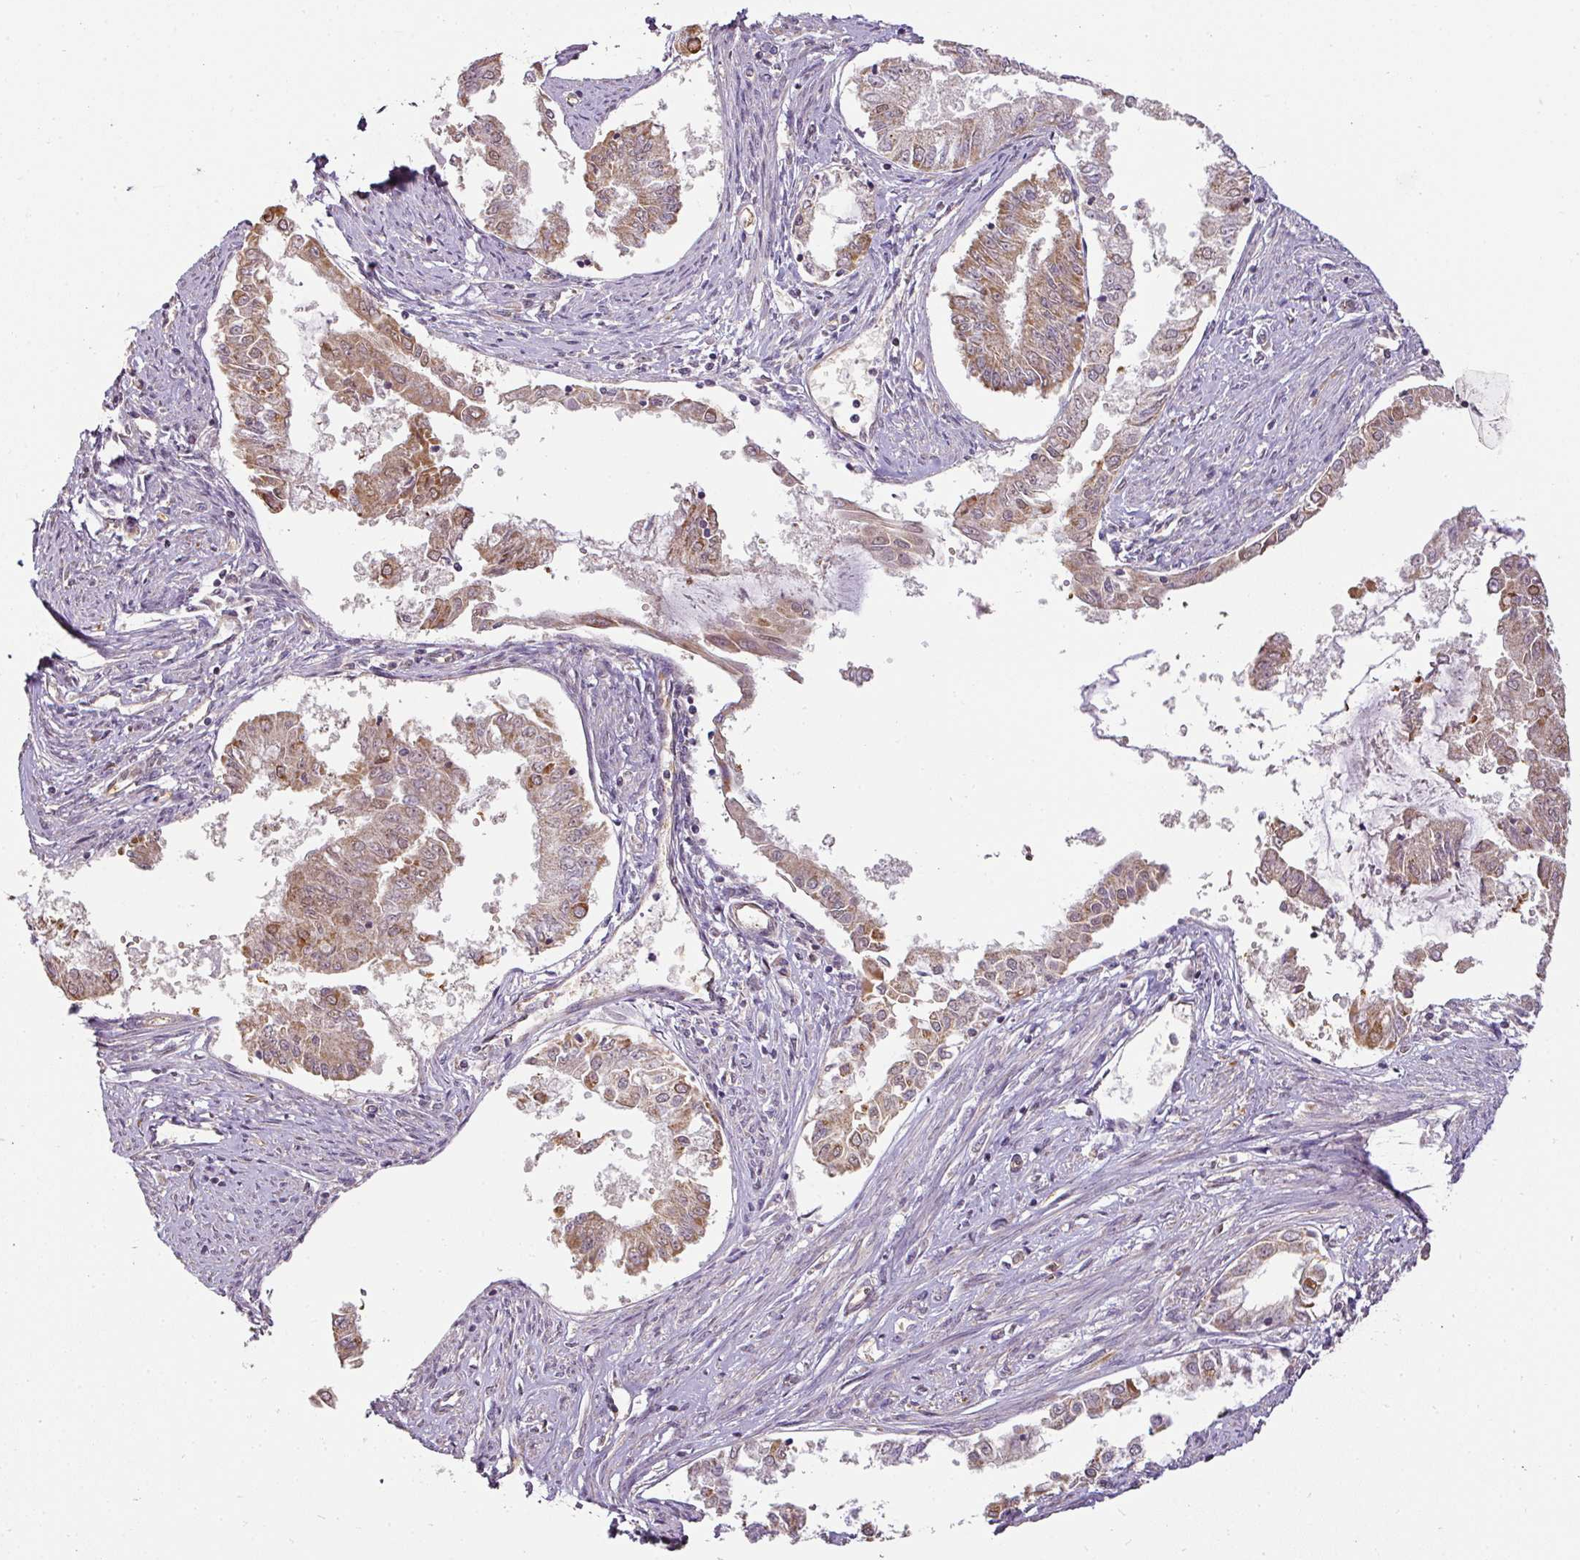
{"staining": {"intensity": "moderate", "quantity": ">75%", "location": "cytoplasmic/membranous"}, "tissue": "endometrial cancer", "cell_type": "Tumor cells", "image_type": "cancer", "snomed": [{"axis": "morphology", "description": "Adenocarcinoma, NOS"}, {"axis": "topography", "description": "Endometrium"}], "caption": "The image reveals staining of adenocarcinoma (endometrial), revealing moderate cytoplasmic/membranous protein expression (brown color) within tumor cells.", "gene": "MYOM2", "patient": {"sex": "female", "age": 76}}